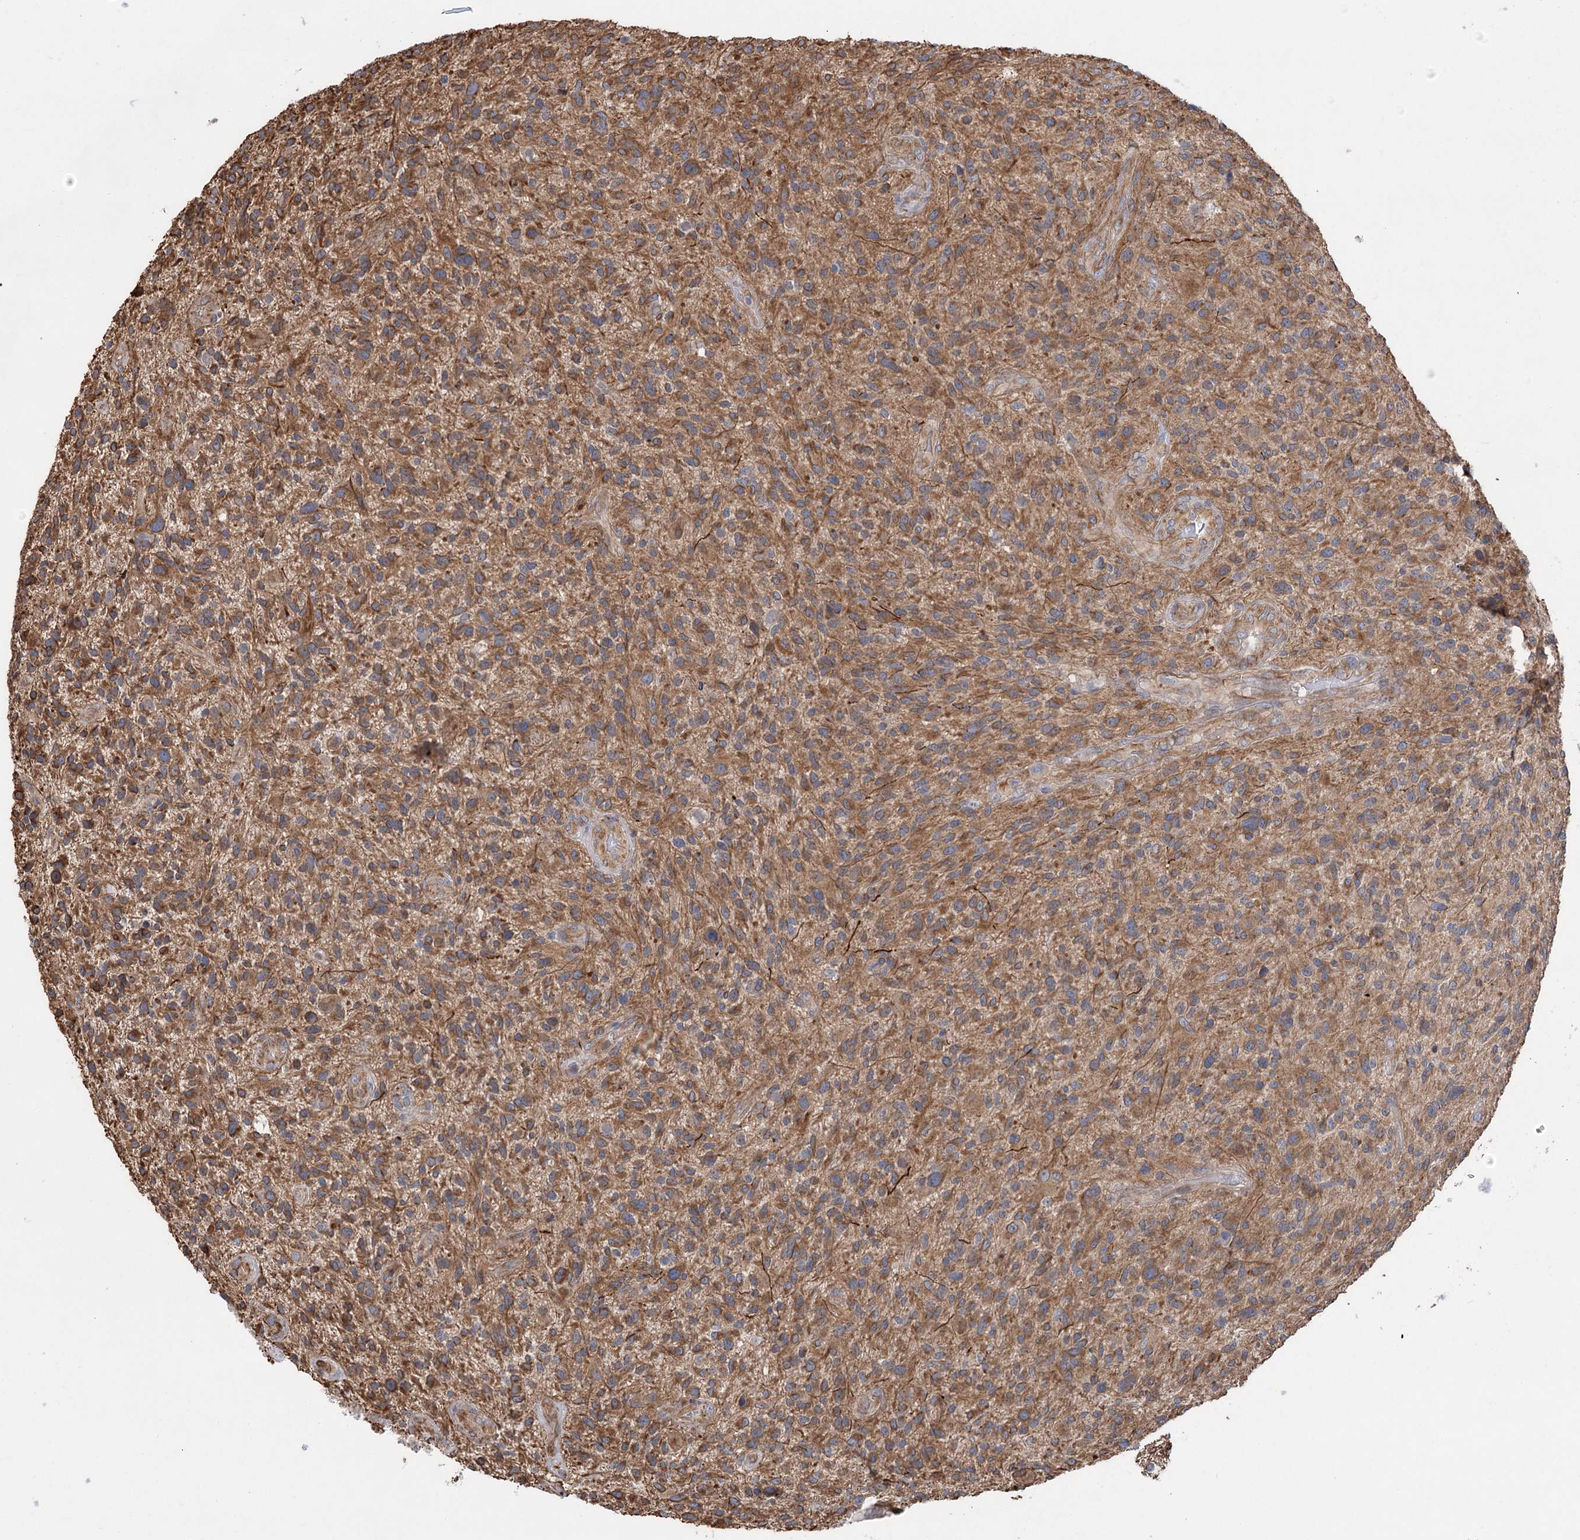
{"staining": {"intensity": "moderate", "quantity": ">75%", "location": "cytoplasmic/membranous"}, "tissue": "glioma", "cell_type": "Tumor cells", "image_type": "cancer", "snomed": [{"axis": "morphology", "description": "Glioma, malignant, High grade"}, {"axis": "topography", "description": "Brain"}], "caption": "Immunohistochemical staining of human malignant glioma (high-grade) shows moderate cytoplasmic/membranous protein positivity in about >75% of tumor cells.", "gene": "RWDD4", "patient": {"sex": "male", "age": 47}}